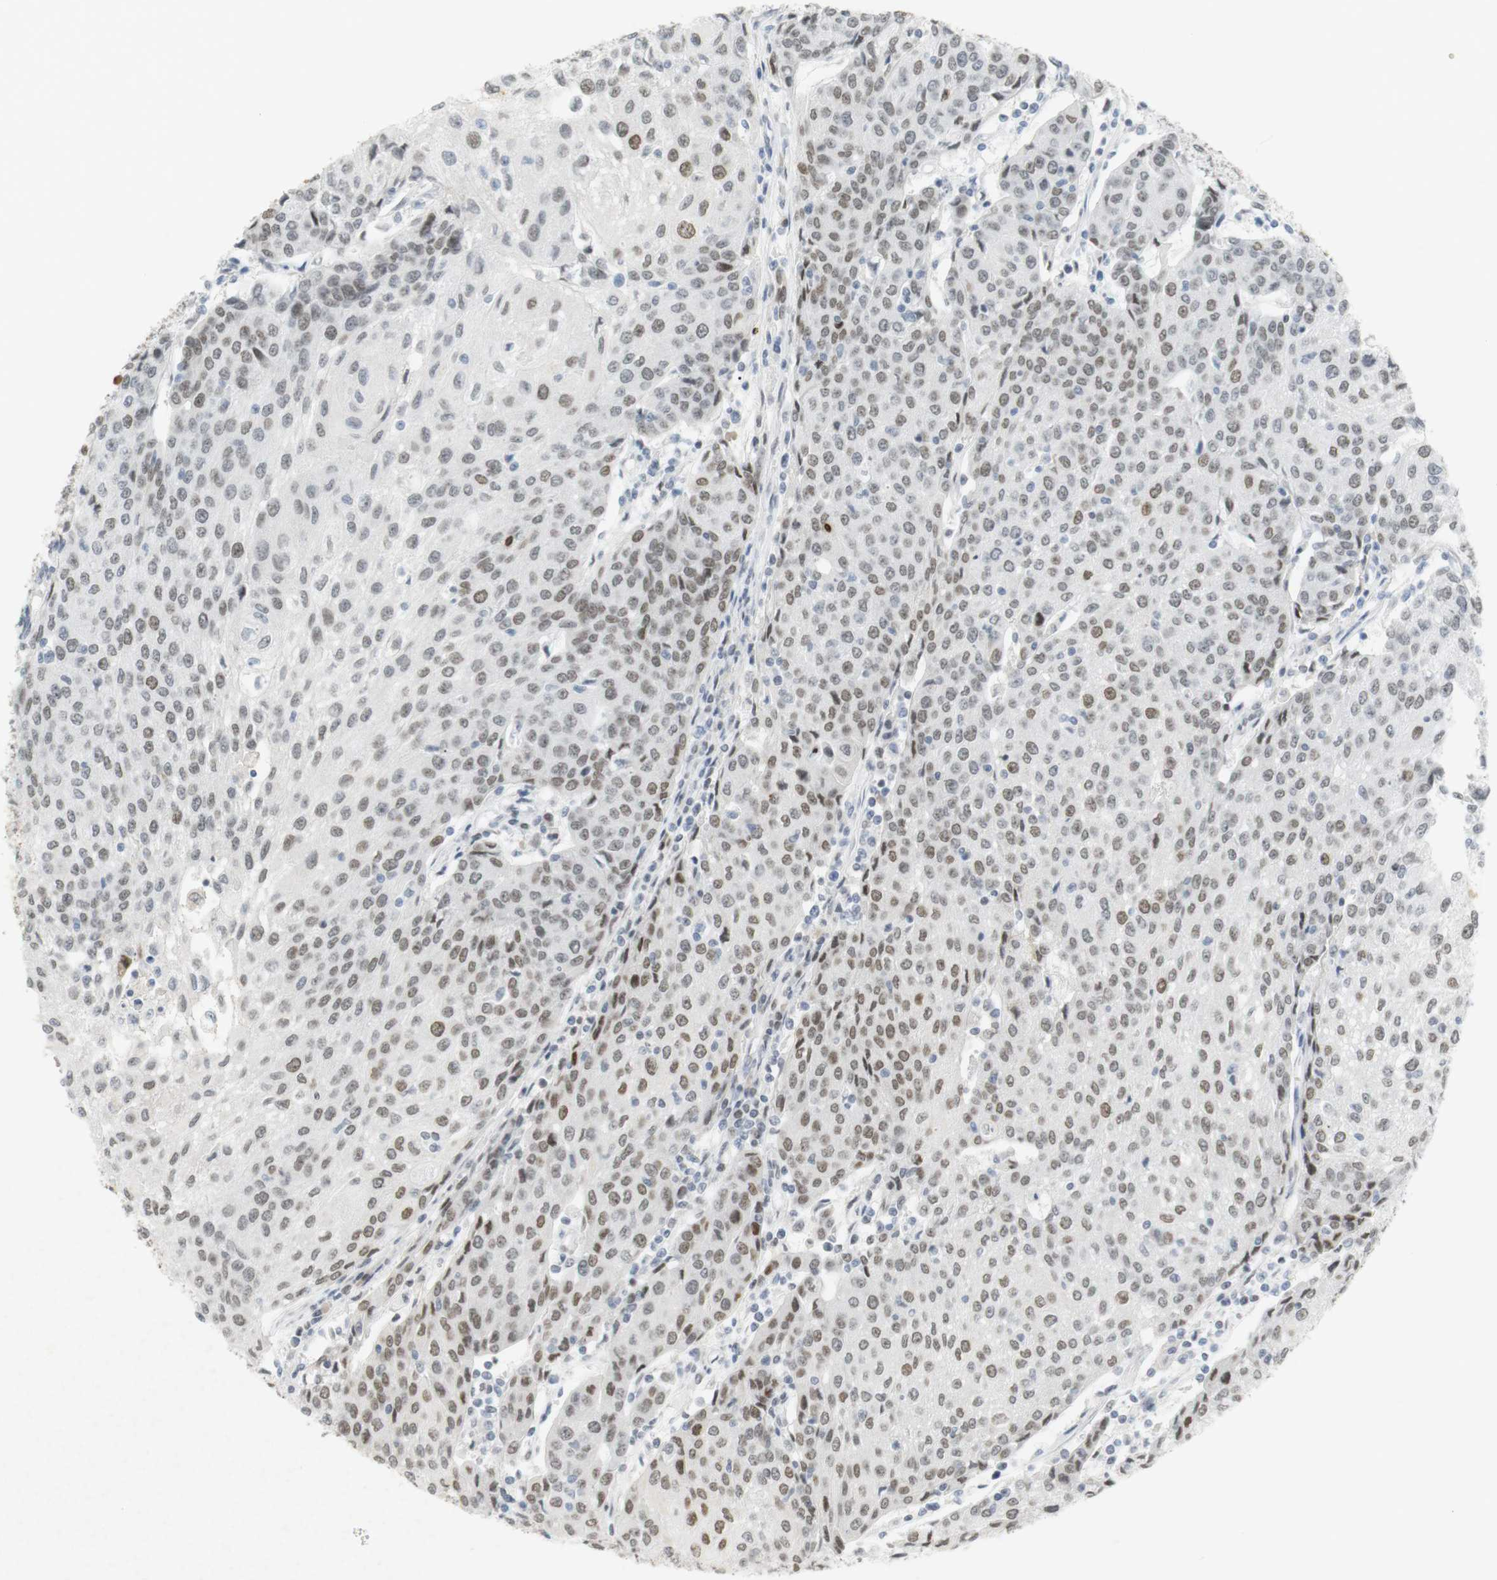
{"staining": {"intensity": "moderate", "quantity": "25%-75%", "location": "nuclear"}, "tissue": "urothelial cancer", "cell_type": "Tumor cells", "image_type": "cancer", "snomed": [{"axis": "morphology", "description": "Urothelial carcinoma, High grade"}, {"axis": "topography", "description": "Urinary bladder"}], "caption": "This is an image of IHC staining of urothelial carcinoma (high-grade), which shows moderate expression in the nuclear of tumor cells.", "gene": "BMI1", "patient": {"sex": "female", "age": 85}}